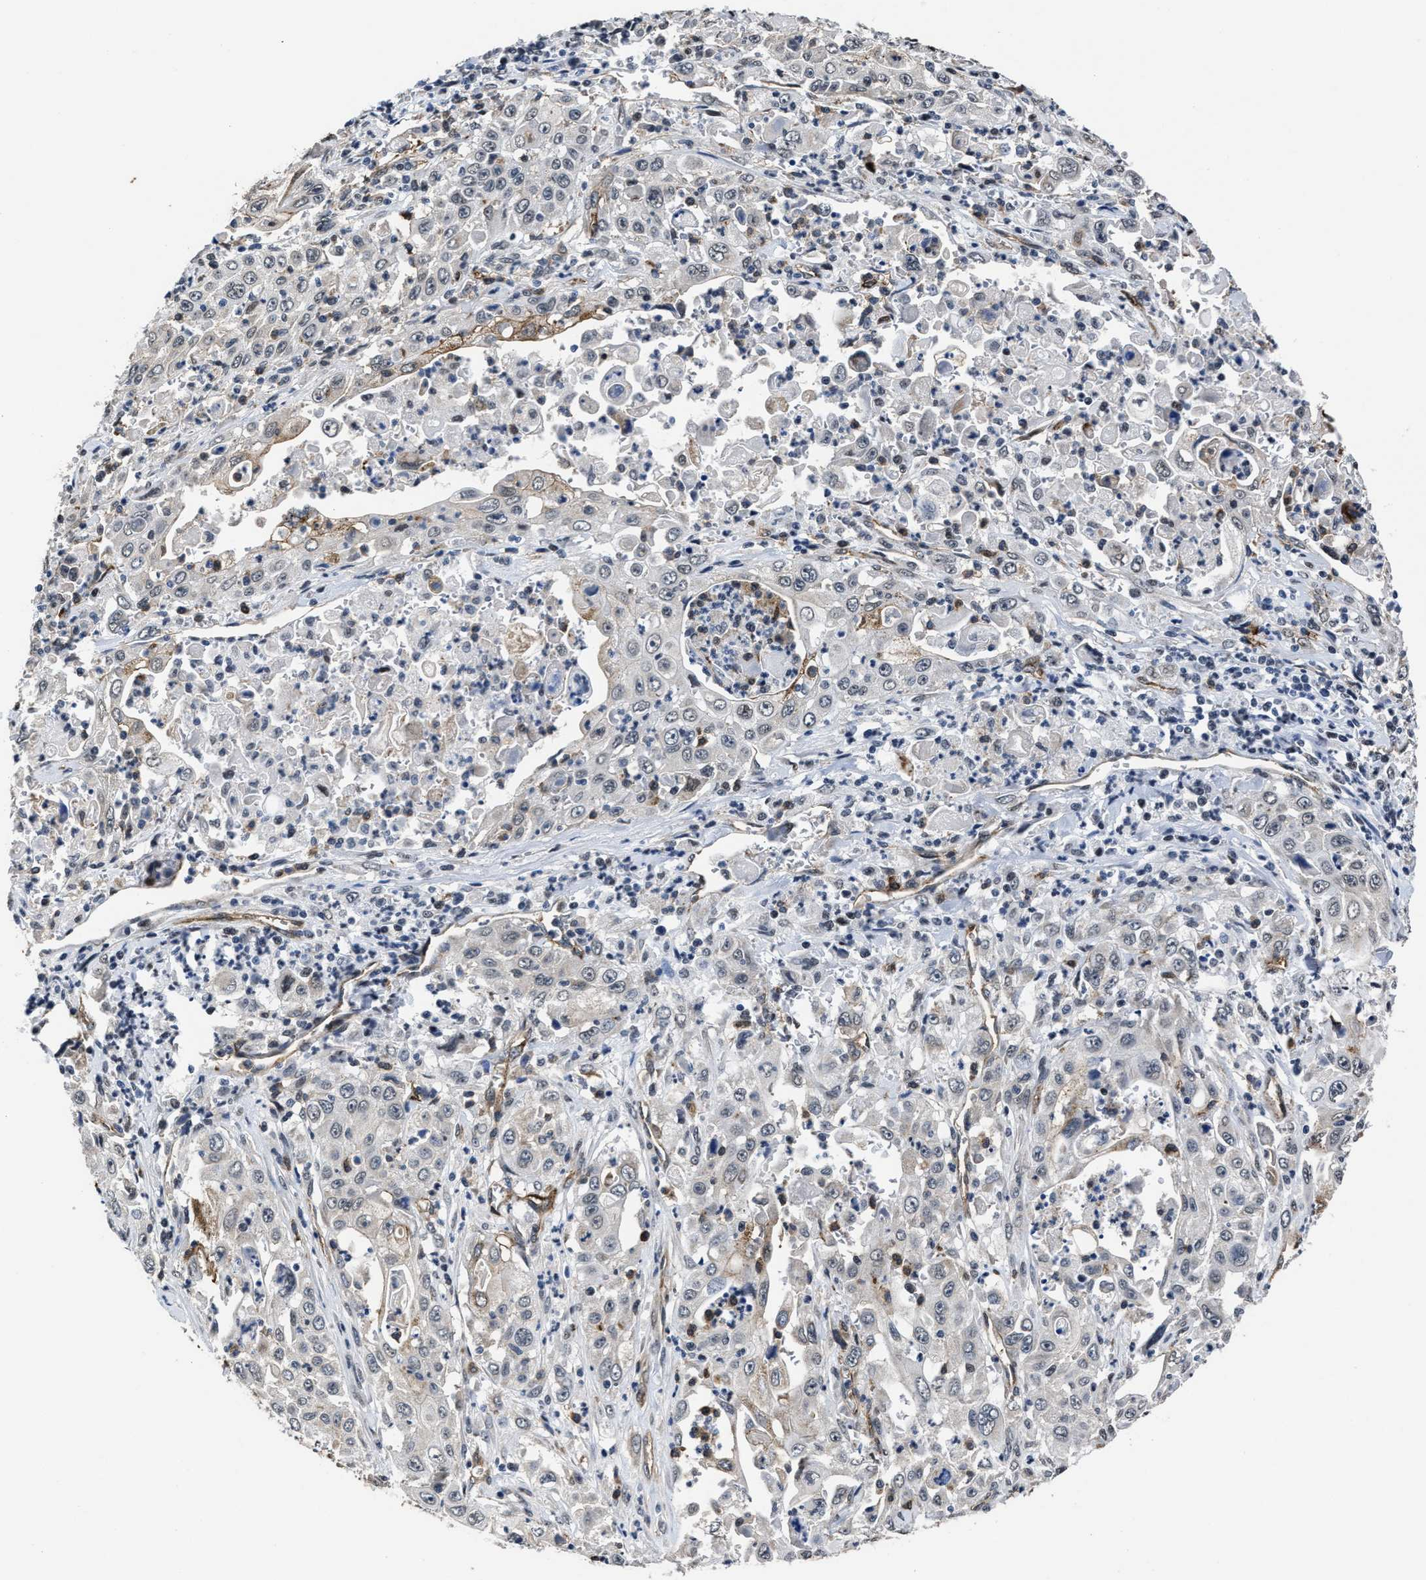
{"staining": {"intensity": "weak", "quantity": "<25%", "location": "cytoplasmic/membranous"}, "tissue": "pancreatic cancer", "cell_type": "Tumor cells", "image_type": "cancer", "snomed": [{"axis": "morphology", "description": "Adenocarcinoma, NOS"}, {"axis": "topography", "description": "Pancreas"}], "caption": "High power microscopy micrograph of an IHC photomicrograph of adenocarcinoma (pancreatic), revealing no significant staining in tumor cells.", "gene": "MARCKSL1", "patient": {"sex": "male", "age": 70}}